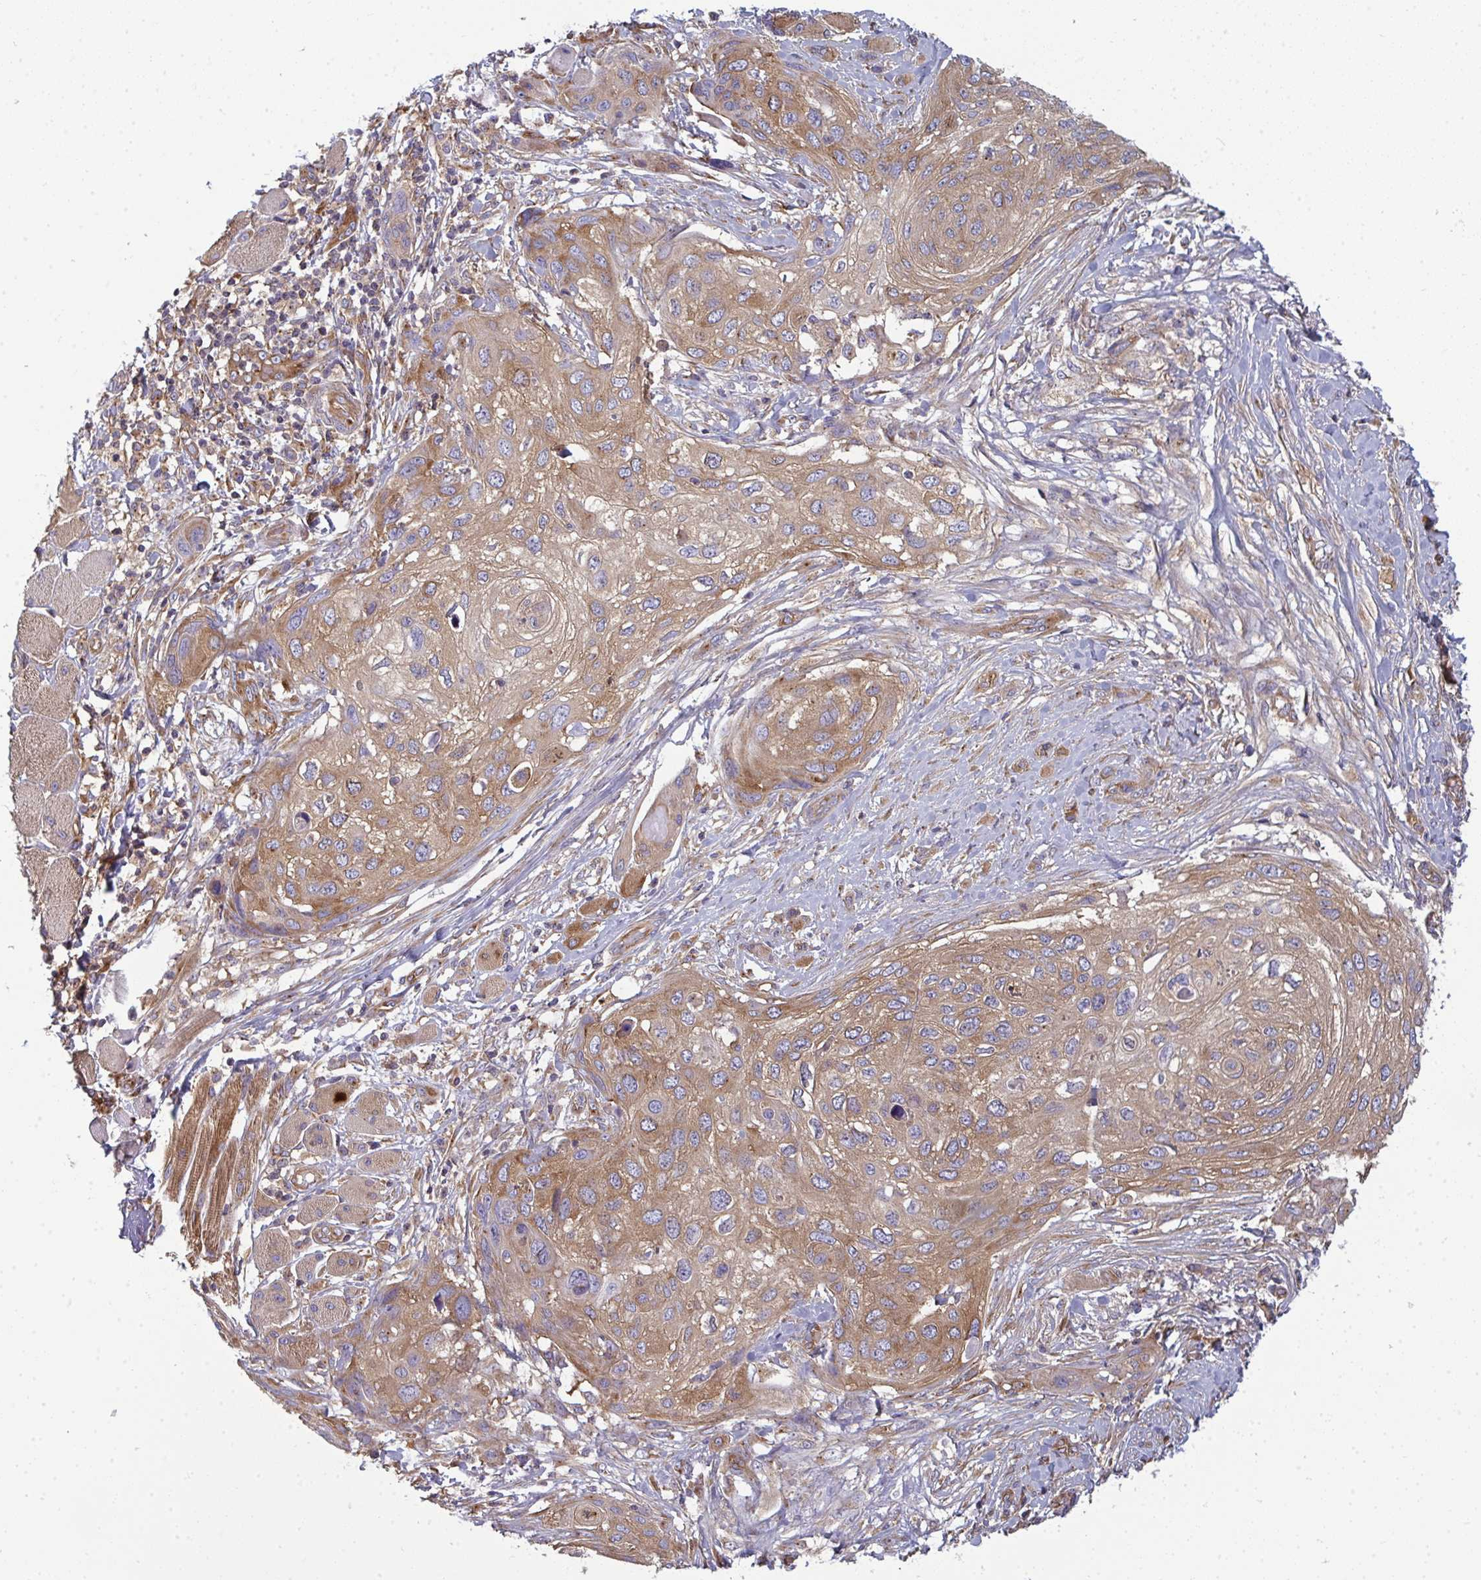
{"staining": {"intensity": "moderate", "quantity": ">75%", "location": "cytoplasmic/membranous"}, "tissue": "skin cancer", "cell_type": "Tumor cells", "image_type": "cancer", "snomed": [{"axis": "morphology", "description": "Squamous cell carcinoma, NOS"}, {"axis": "topography", "description": "Skin"}], "caption": "Protein staining reveals moderate cytoplasmic/membranous positivity in about >75% of tumor cells in skin cancer (squamous cell carcinoma).", "gene": "DYNC1I2", "patient": {"sex": "female", "age": 87}}